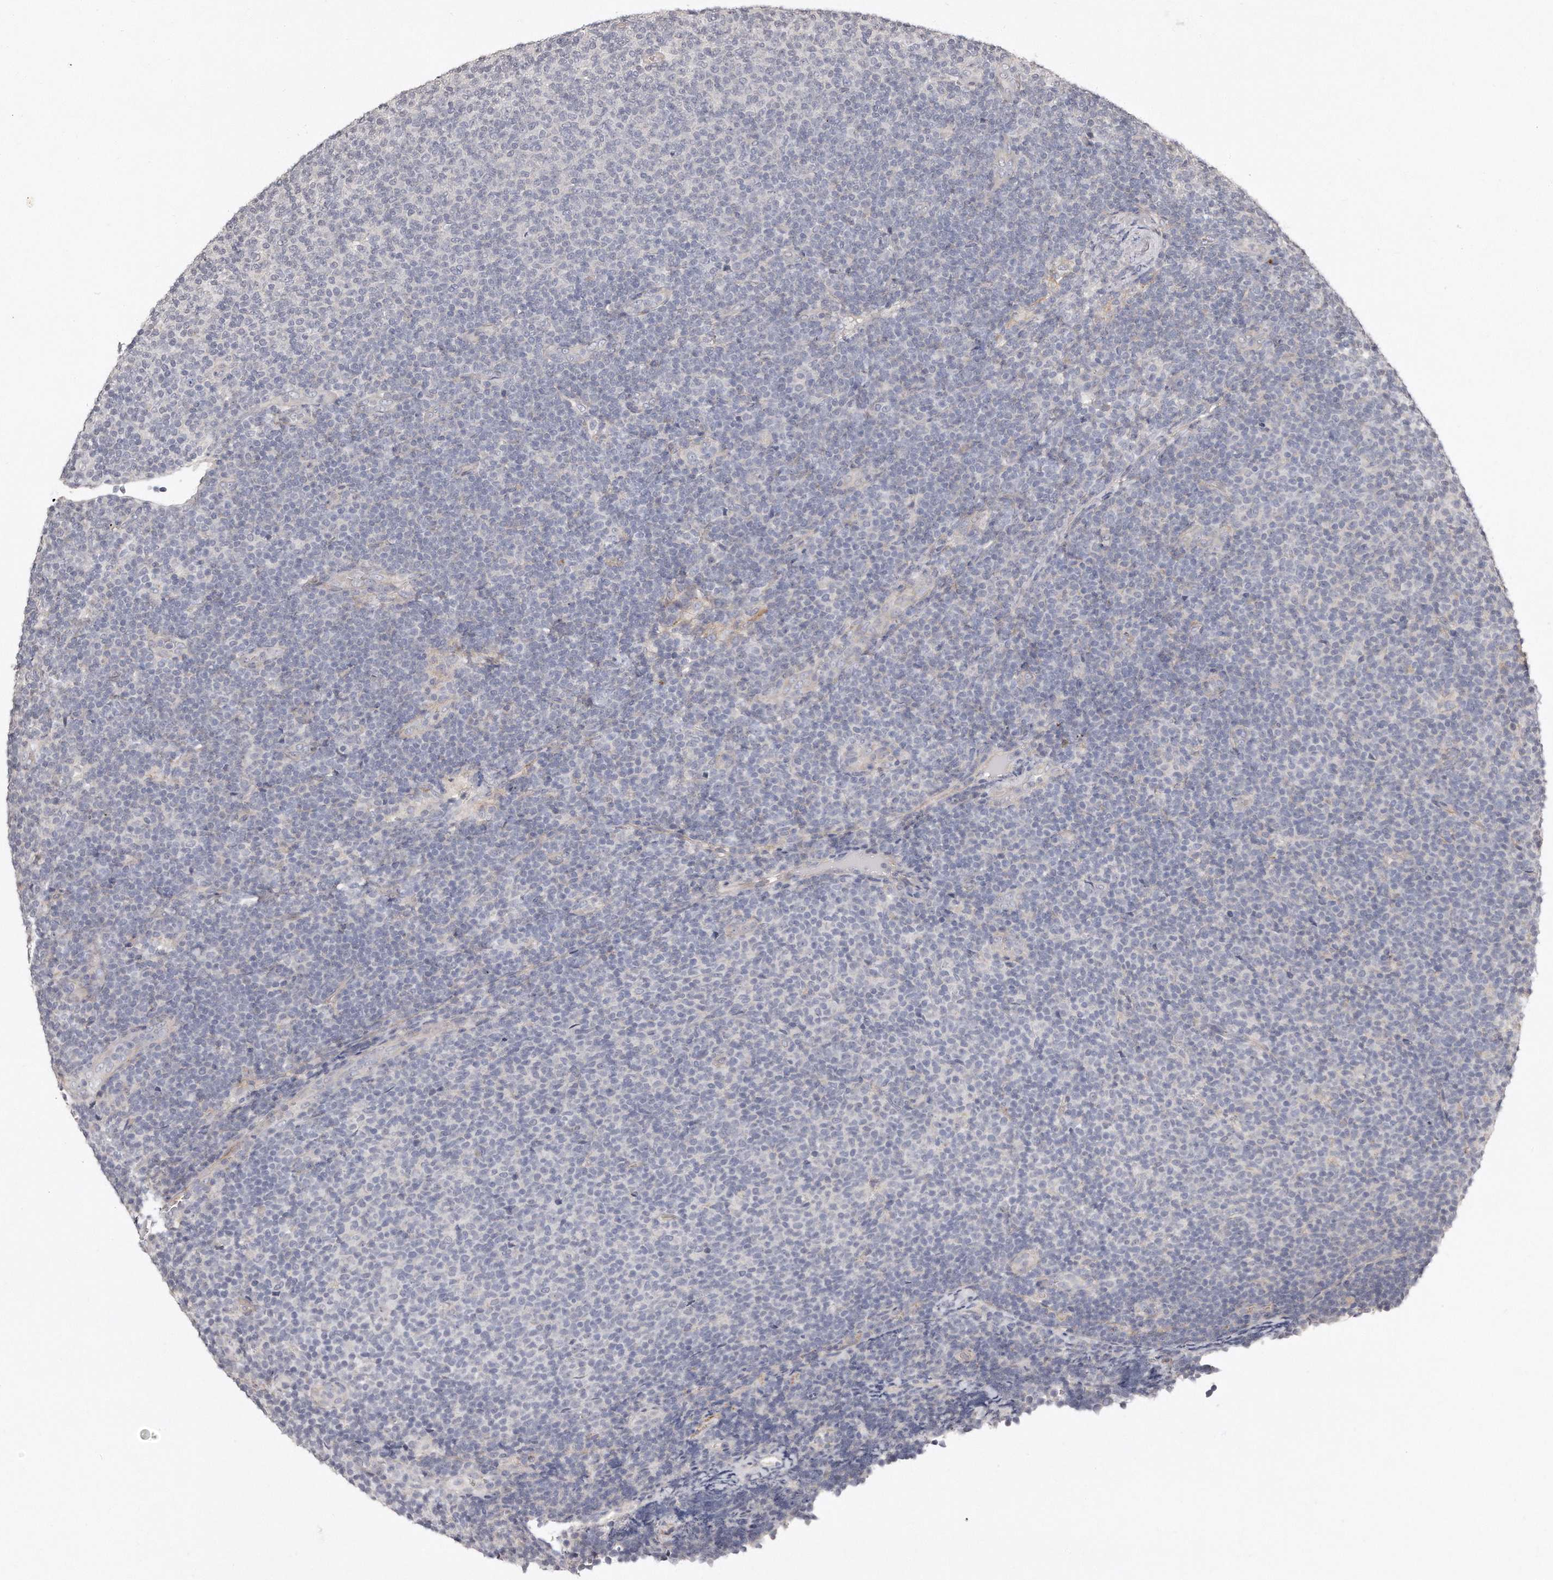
{"staining": {"intensity": "negative", "quantity": "none", "location": "none"}, "tissue": "lymphoma", "cell_type": "Tumor cells", "image_type": "cancer", "snomed": [{"axis": "morphology", "description": "Malignant lymphoma, non-Hodgkin's type, Low grade"}, {"axis": "topography", "description": "Lymph node"}], "caption": "This is an IHC image of human malignant lymphoma, non-Hodgkin's type (low-grade). There is no staining in tumor cells.", "gene": "LMOD1", "patient": {"sex": "male", "age": 66}}